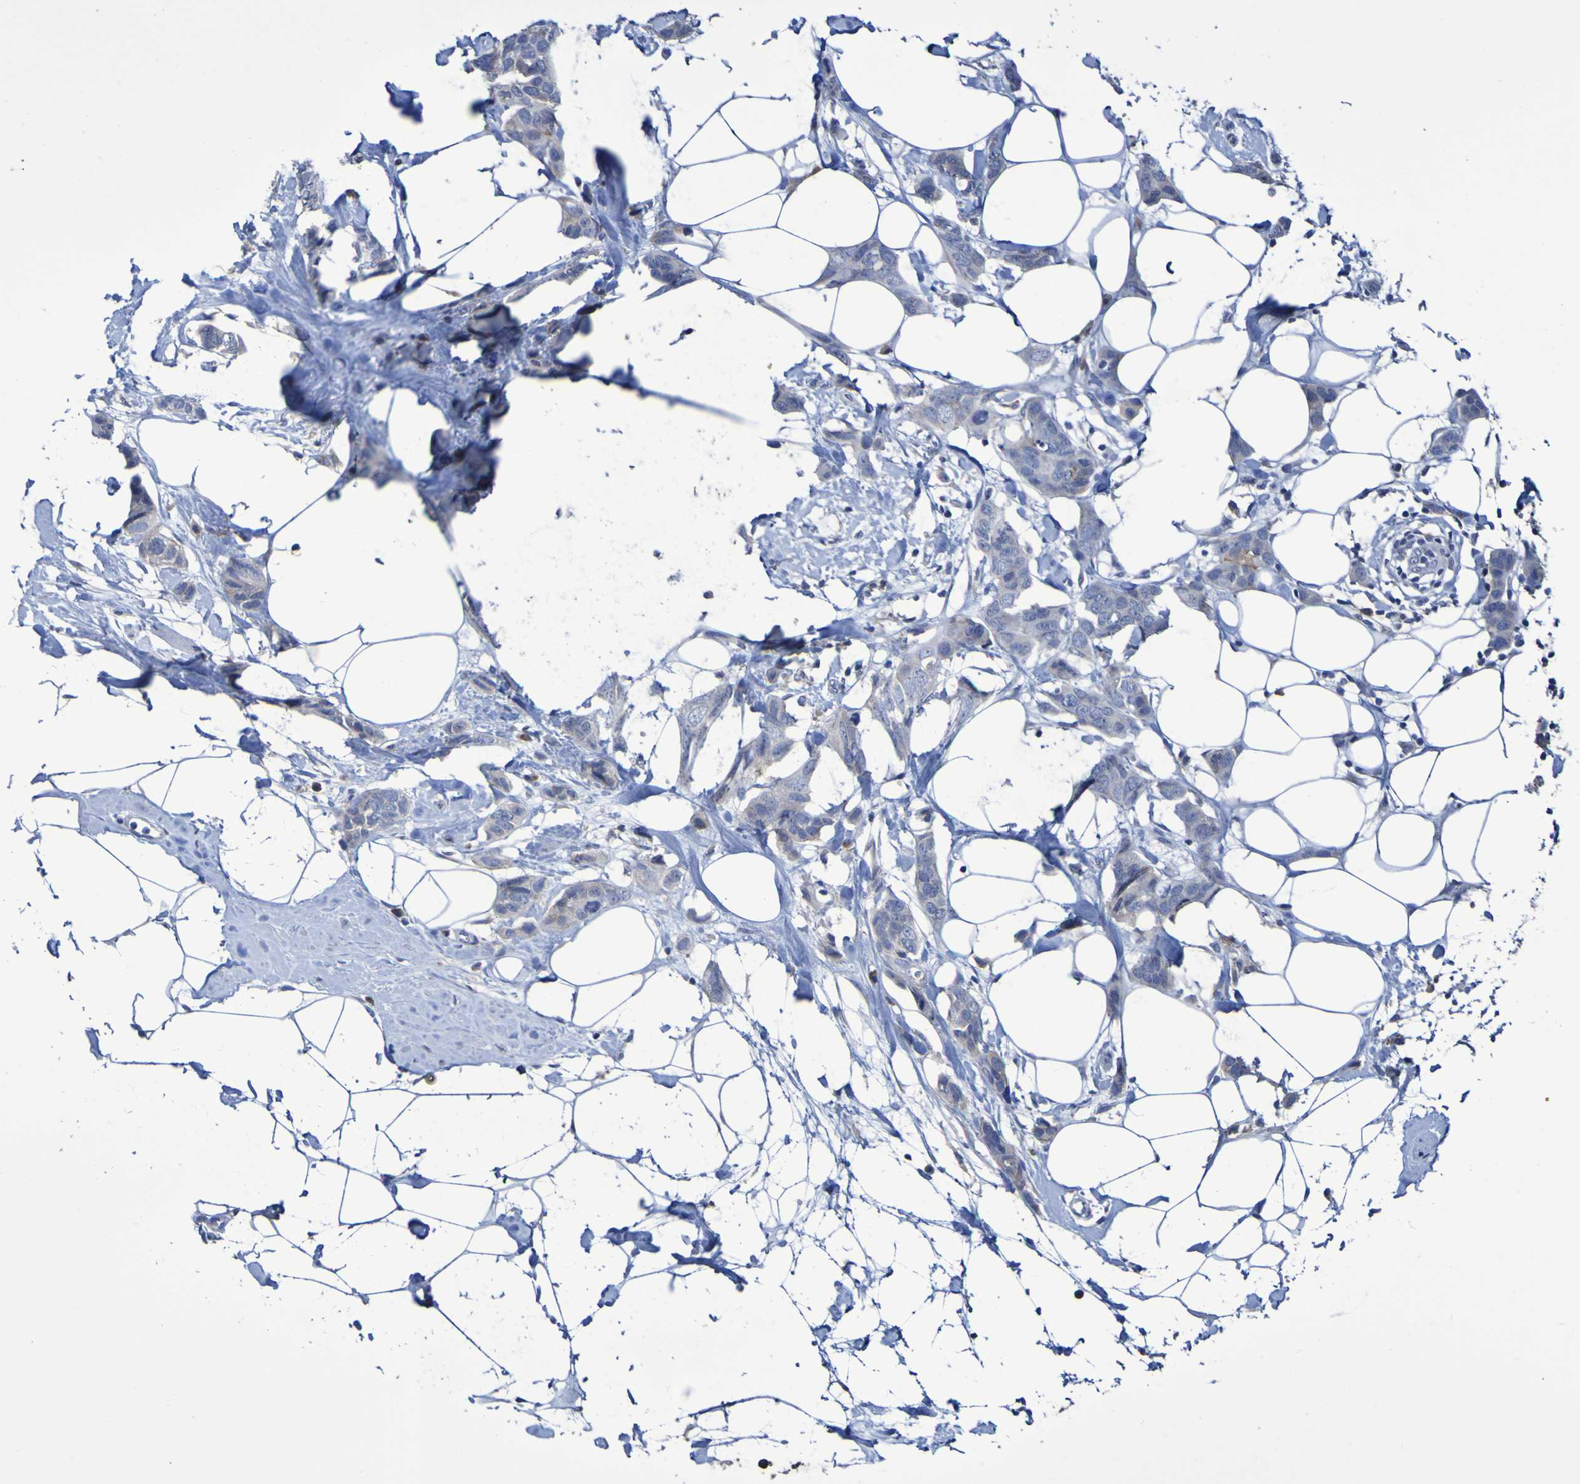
{"staining": {"intensity": "weak", "quantity": "<25%", "location": "cytoplasmic/membranous"}, "tissue": "breast cancer", "cell_type": "Tumor cells", "image_type": "cancer", "snomed": [{"axis": "morphology", "description": "Normal tissue, NOS"}, {"axis": "morphology", "description": "Duct carcinoma"}, {"axis": "topography", "description": "Breast"}], "caption": "High power microscopy photomicrograph of an immunohistochemistry (IHC) photomicrograph of breast cancer (invasive ductal carcinoma), revealing no significant expression in tumor cells.", "gene": "SLC3A2", "patient": {"sex": "female", "age": 50}}